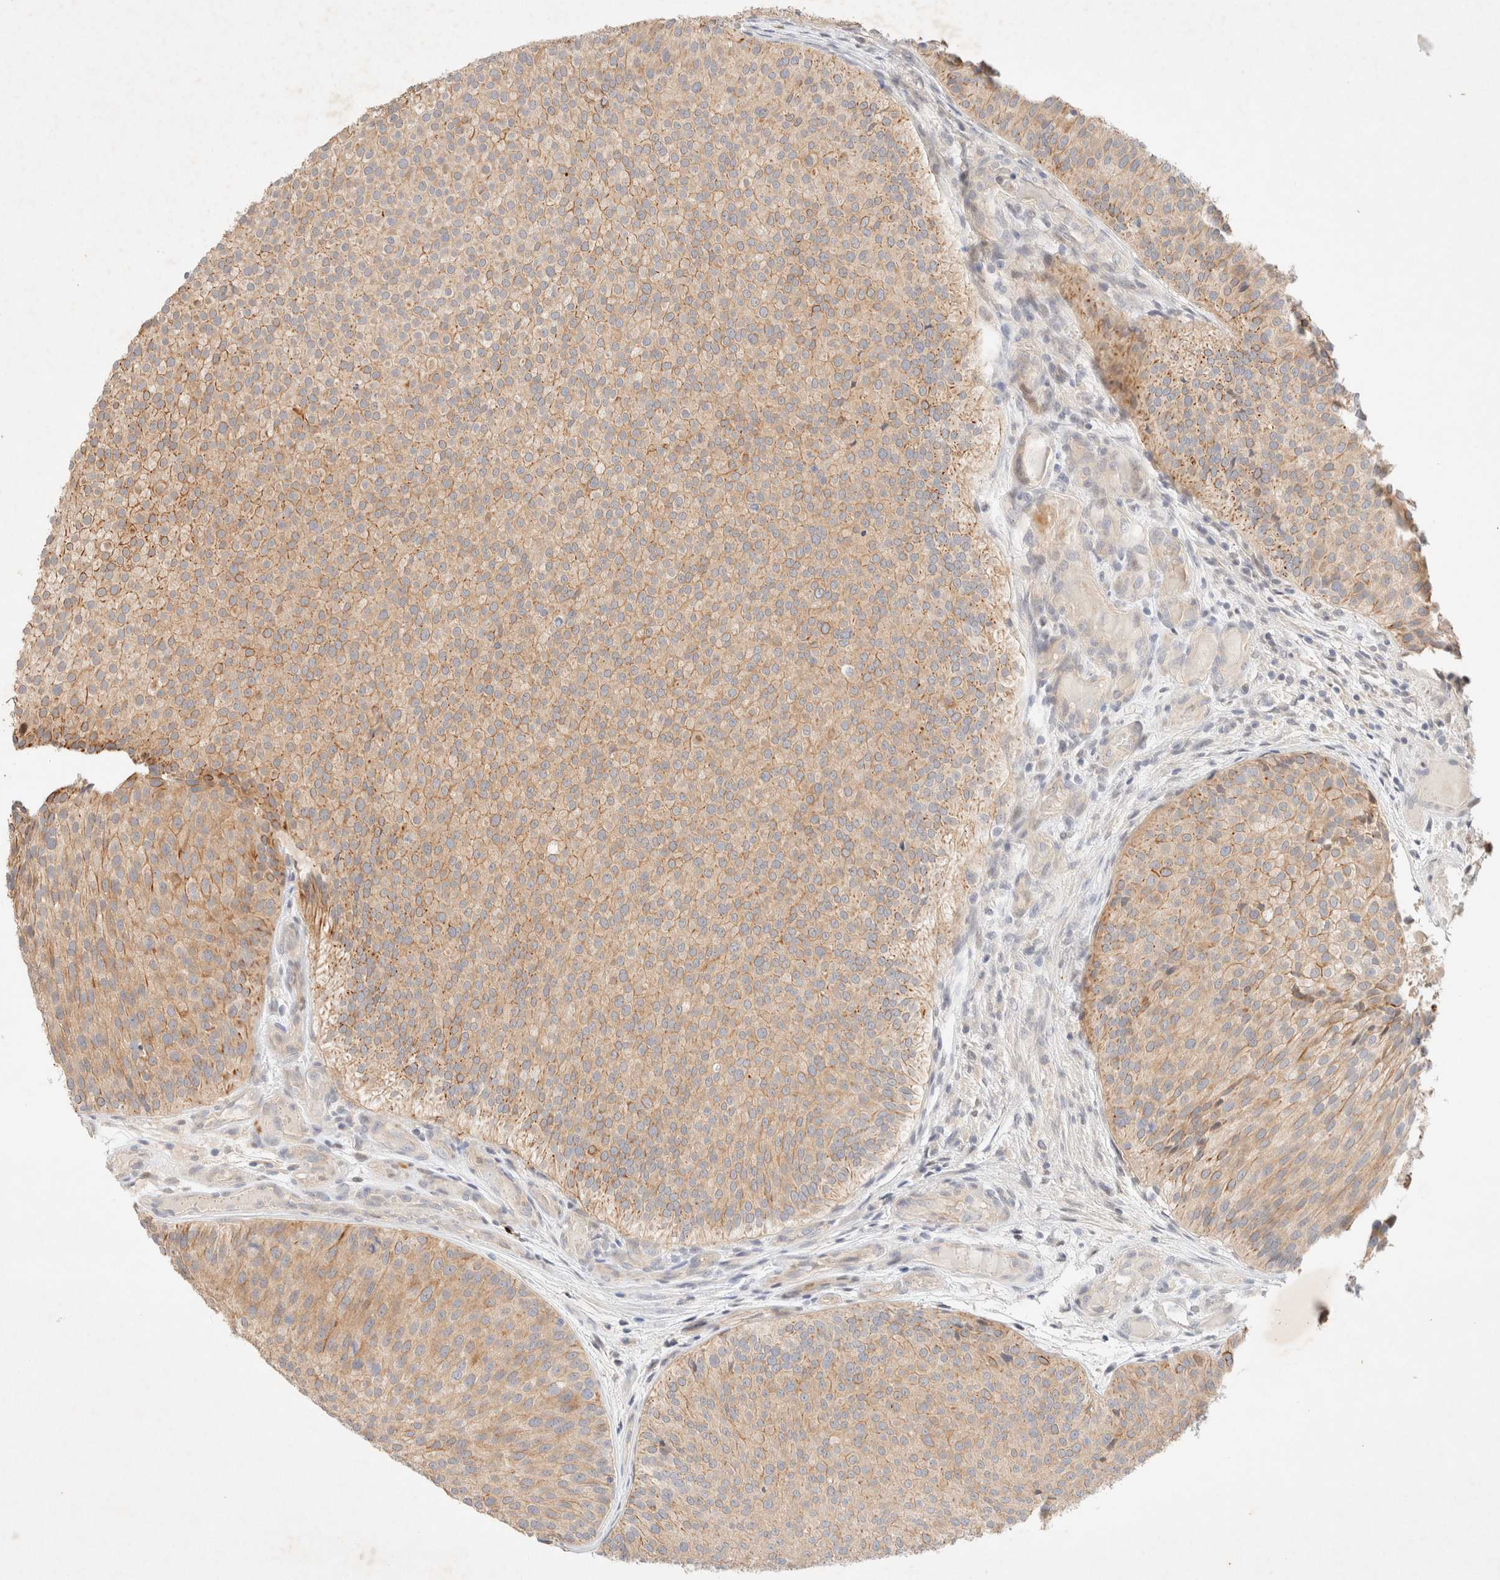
{"staining": {"intensity": "weak", "quantity": ">75%", "location": "cytoplasmic/membranous"}, "tissue": "urothelial cancer", "cell_type": "Tumor cells", "image_type": "cancer", "snomed": [{"axis": "morphology", "description": "Urothelial carcinoma, Low grade"}, {"axis": "topography", "description": "Urinary bladder"}], "caption": "A micrograph of human urothelial cancer stained for a protein exhibits weak cytoplasmic/membranous brown staining in tumor cells.", "gene": "SGSM2", "patient": {"sex": "male", "age": 86}}